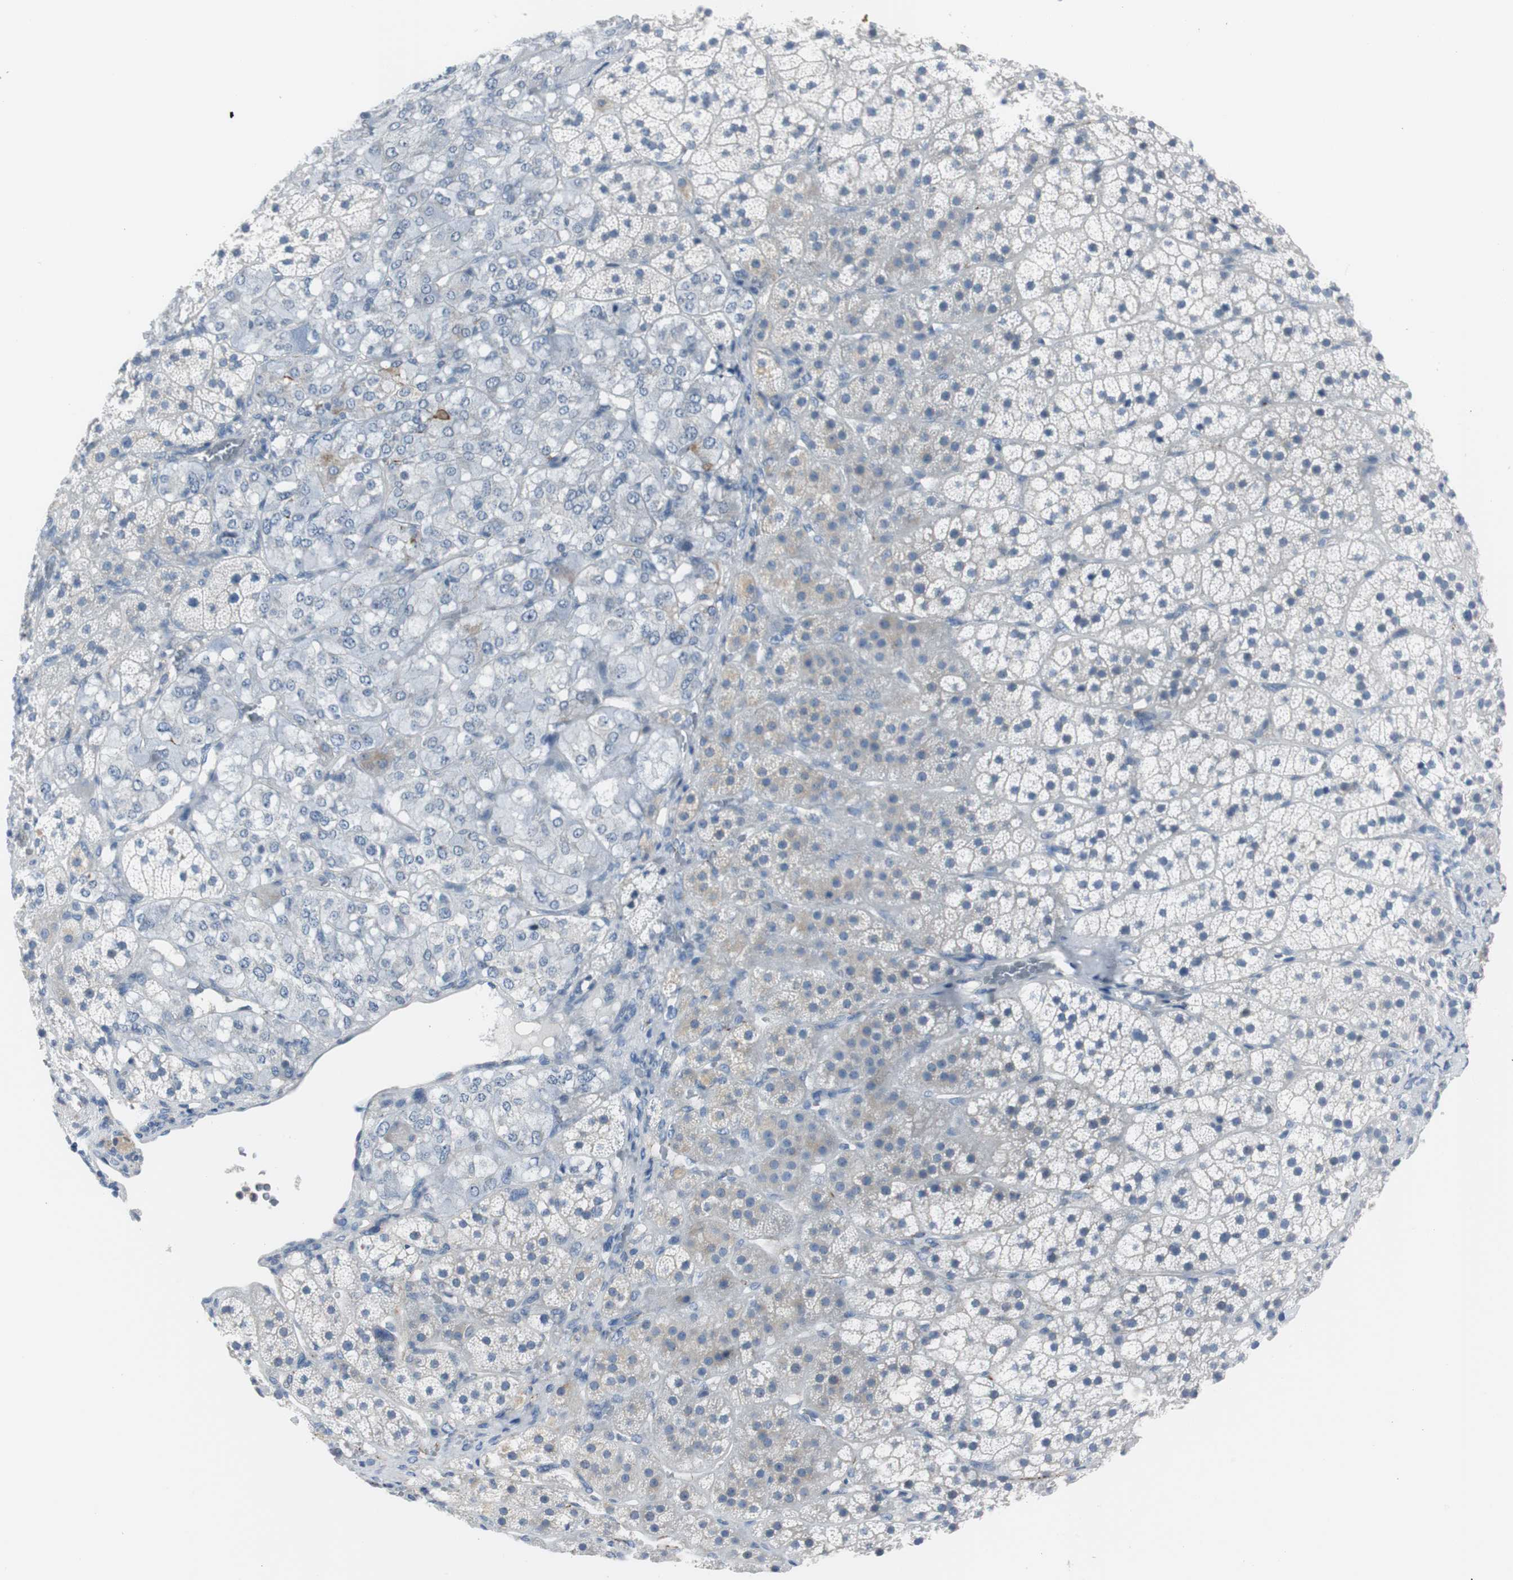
{"staining": {"intensity": "weak", "quantity": "<25%", "location": "cytoplasmic/membranous"}, "tissue": "adrenal gland", "cell_type": "Glandular cells", "image_type": "normal", "snomed": [{"axis": "morphology", "description": "Normal tissue, NOS"}, {"axis": "topography", "description": "Adrenal gland"}], "caption": "Immunohistochemistry of unremarkable adrenal gland shows no positivity in glandular cells.", "gene": "RASA1", "patient": {"sex": "female", "age": 44}}